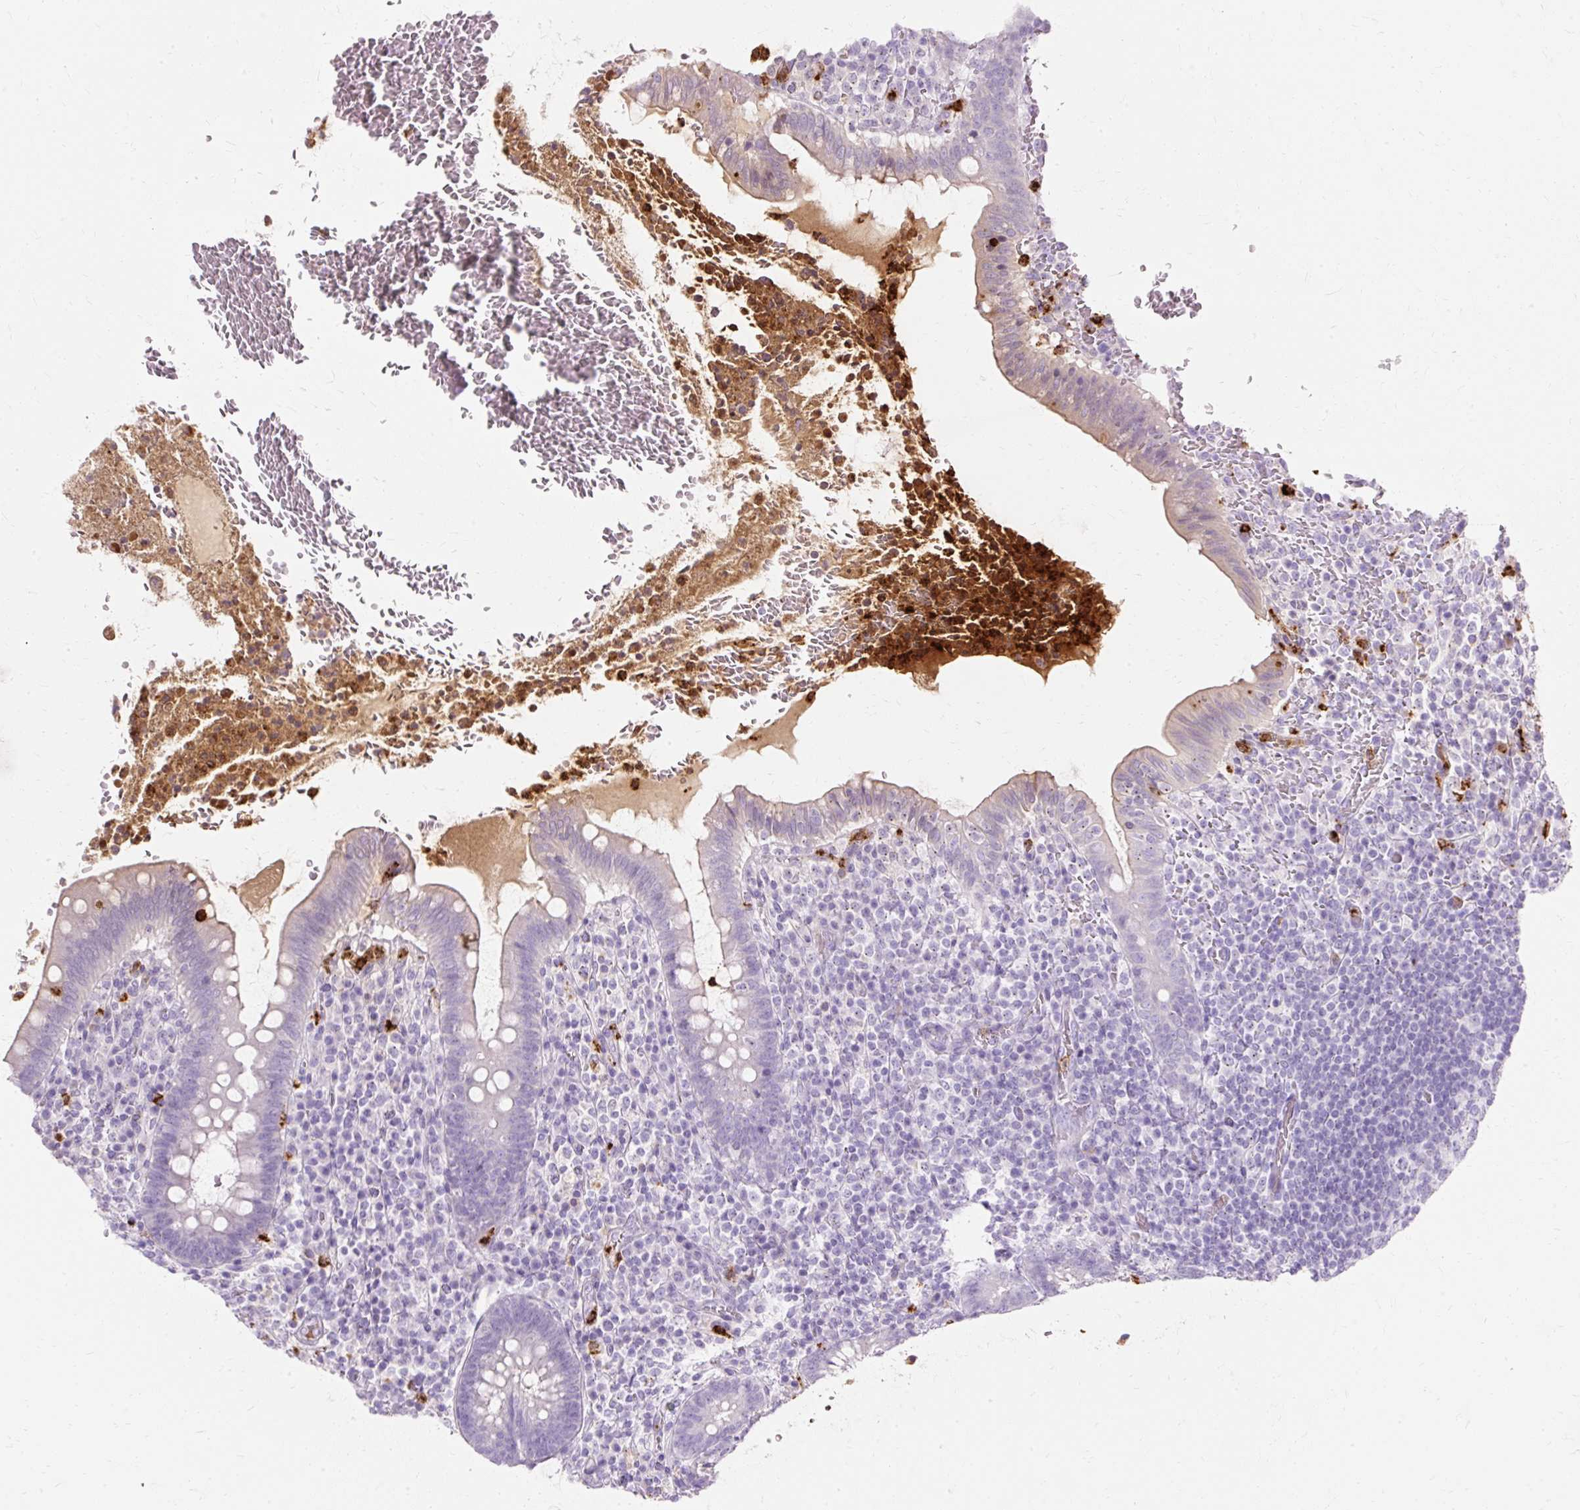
{"staining": {"intensity": "negative", "quantity": "none", "location": "none"}, "tissue": "appendix", "cell_type": "Glandular cells", "image_type": "normal", "snomed": [{"axis": "morphology", "description": "Normal tissue, NOS"}, {"axis": "topography", "description": "Appendix"}], "caption": "DAB (3,3'-diaminobenzidine) immunohistochemical staining of benign human appendix reveals no significant staining in glandular cells.", "gene": "DEFA1B", "patient": {"sex": "female", "age": 43}}